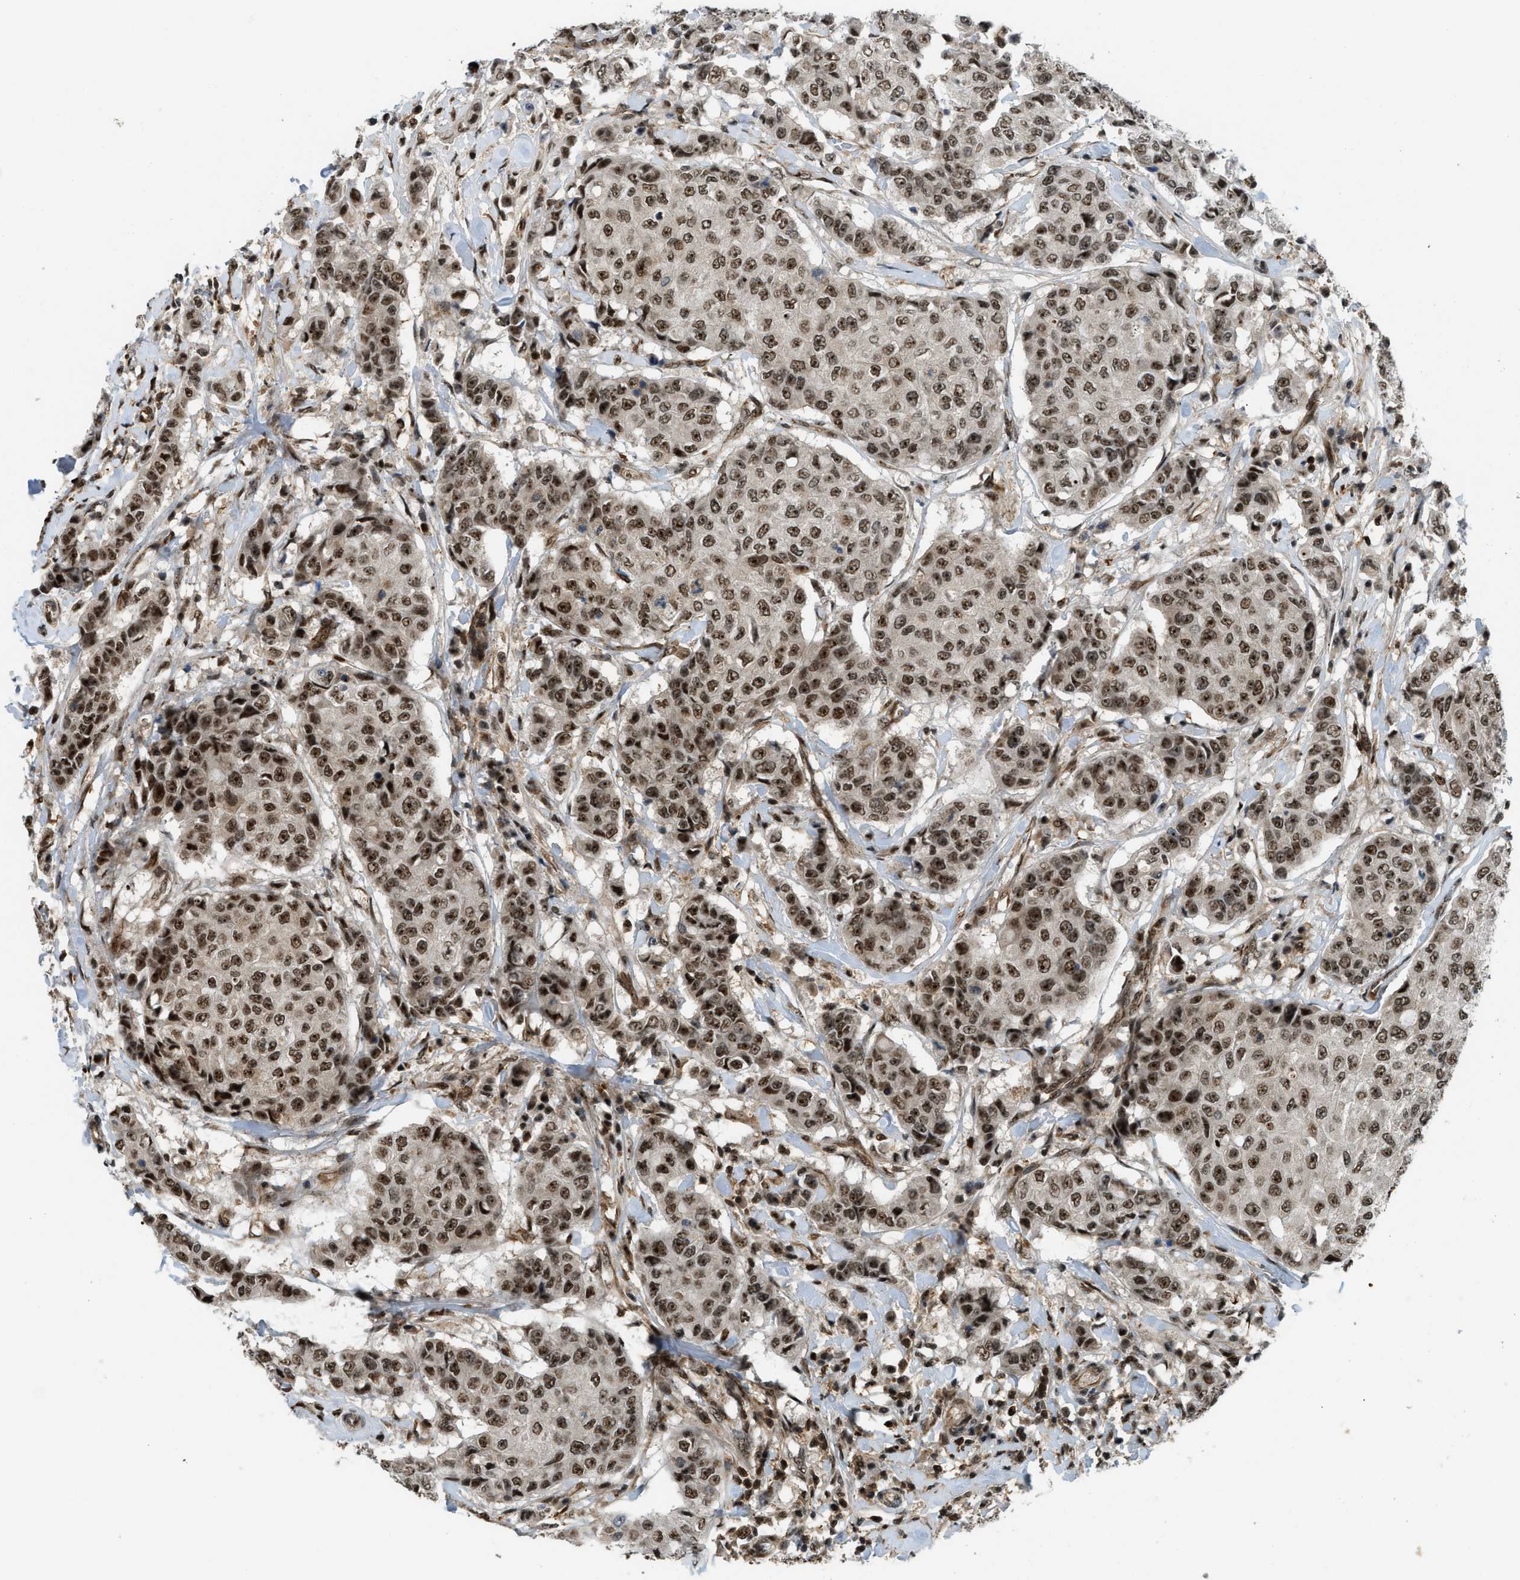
{"staining": {"intensity": "moderate", "quantity": ">75%", "location": "nuclear"}, "tissue": "breast cancer", "cell_type": "Tumor cells", "image_type": "cancer", "snomed": [{"axis": "morphology", "description": "Duct carcinoma"}, {"axis": "topography", "description": "Breast"}], "caption": "Immunohistochemical staining of breast infiltrating ductal carcinoma displays medium levels of moderate nuclear positivity in about >75% of tumor cells. Nuclei are stained in blue.", "gene": "E2F1", "patient": {"sex": "female", "age": 27}}